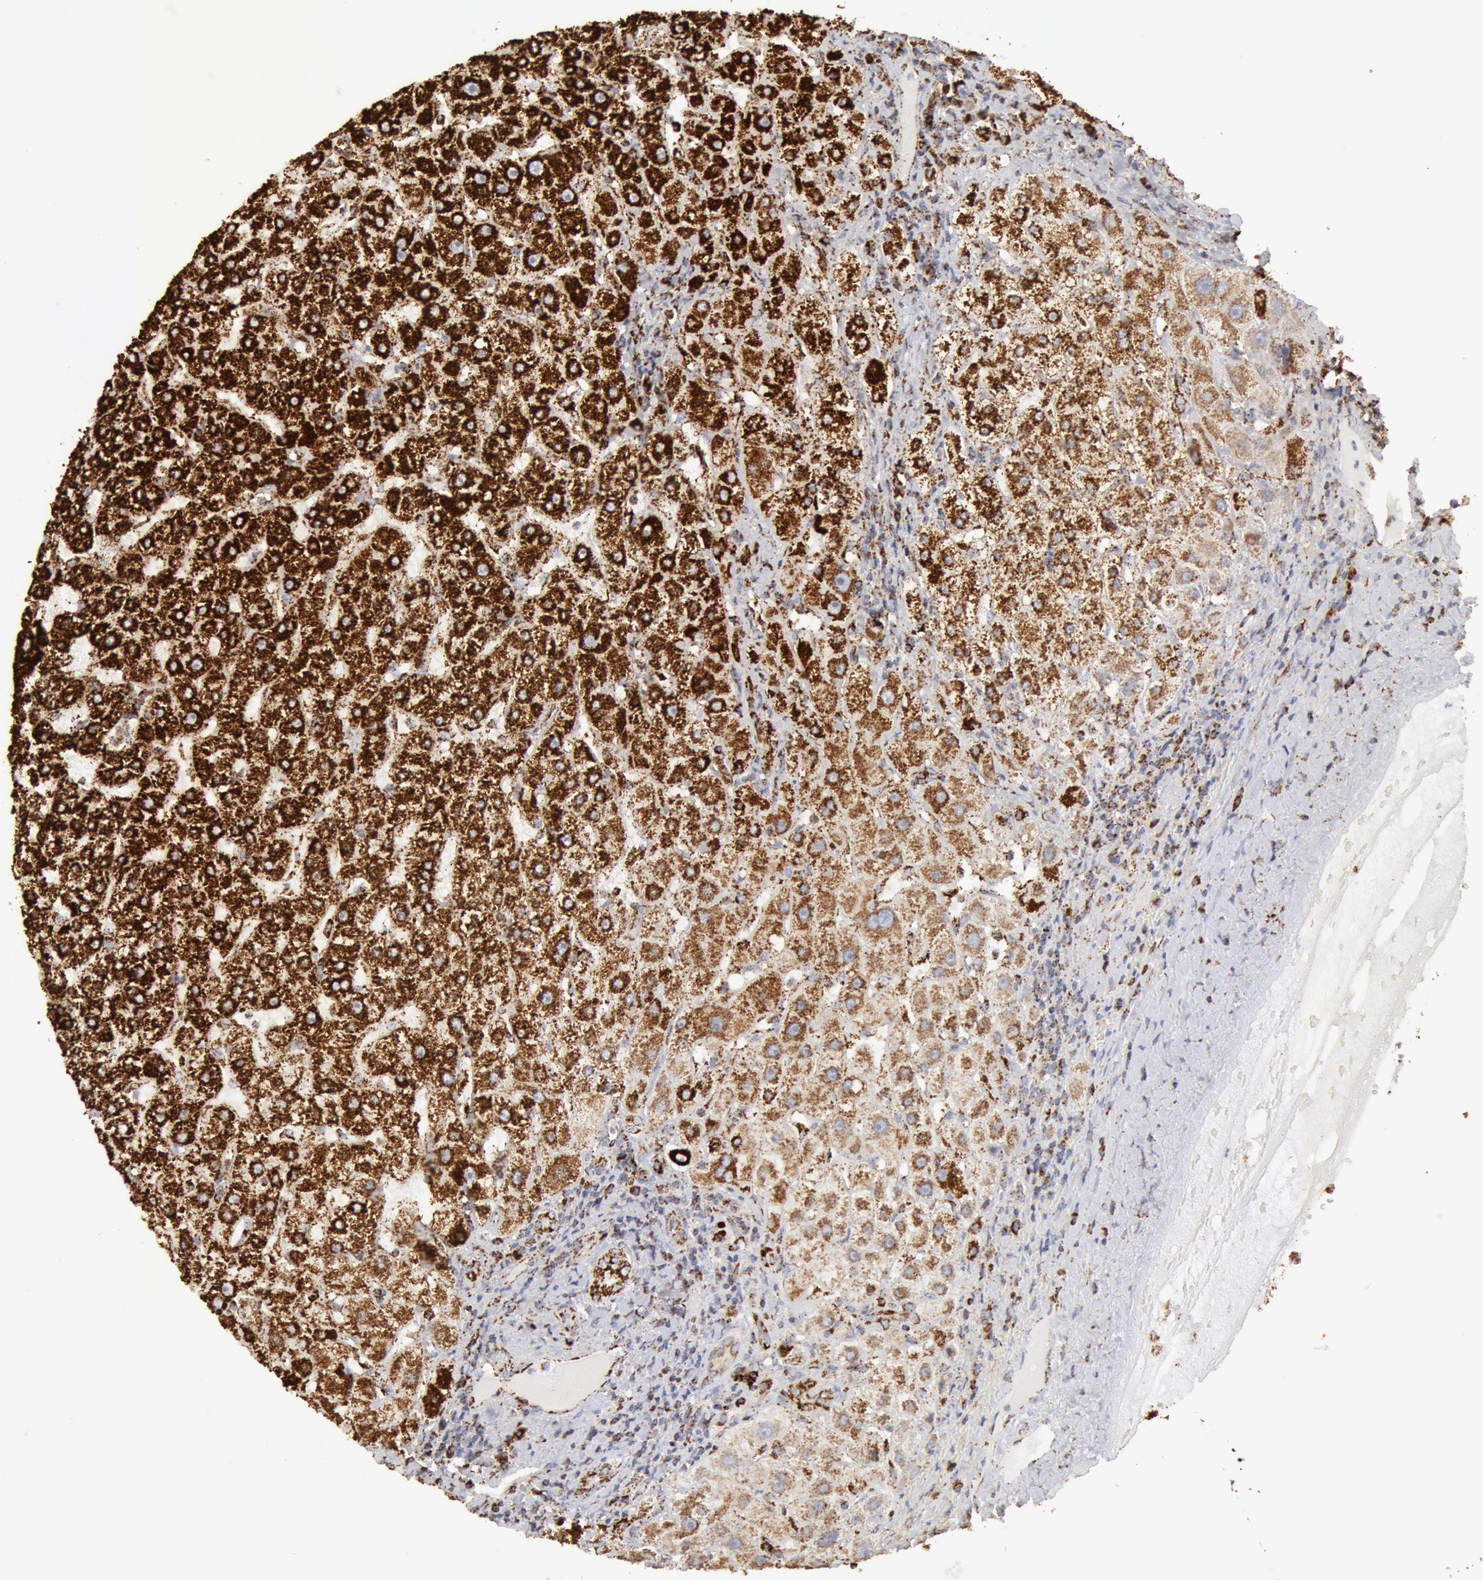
{"staining": {"intensity": "strong", "quantity": ">75%", "location": "cytoplasmic/membranous"}, "tissue": "liver", "cell_type": "Cholangiocytes", "image_type": "normal", "snomed": [{"axis": "morphology", "description": "Normal tissue, NOS"}, {"axis": "topography", "description": "Liver"}], "caption": "A photomicrograph of liver stained for a protein displays strong cytoplasmic/membranous brown staining in cholangiocytes. (DAB IHC with brightfield microscopy, high magnification).", "gene": "ATP5F1B", "patient": {"sex": "female", "age": 79}}